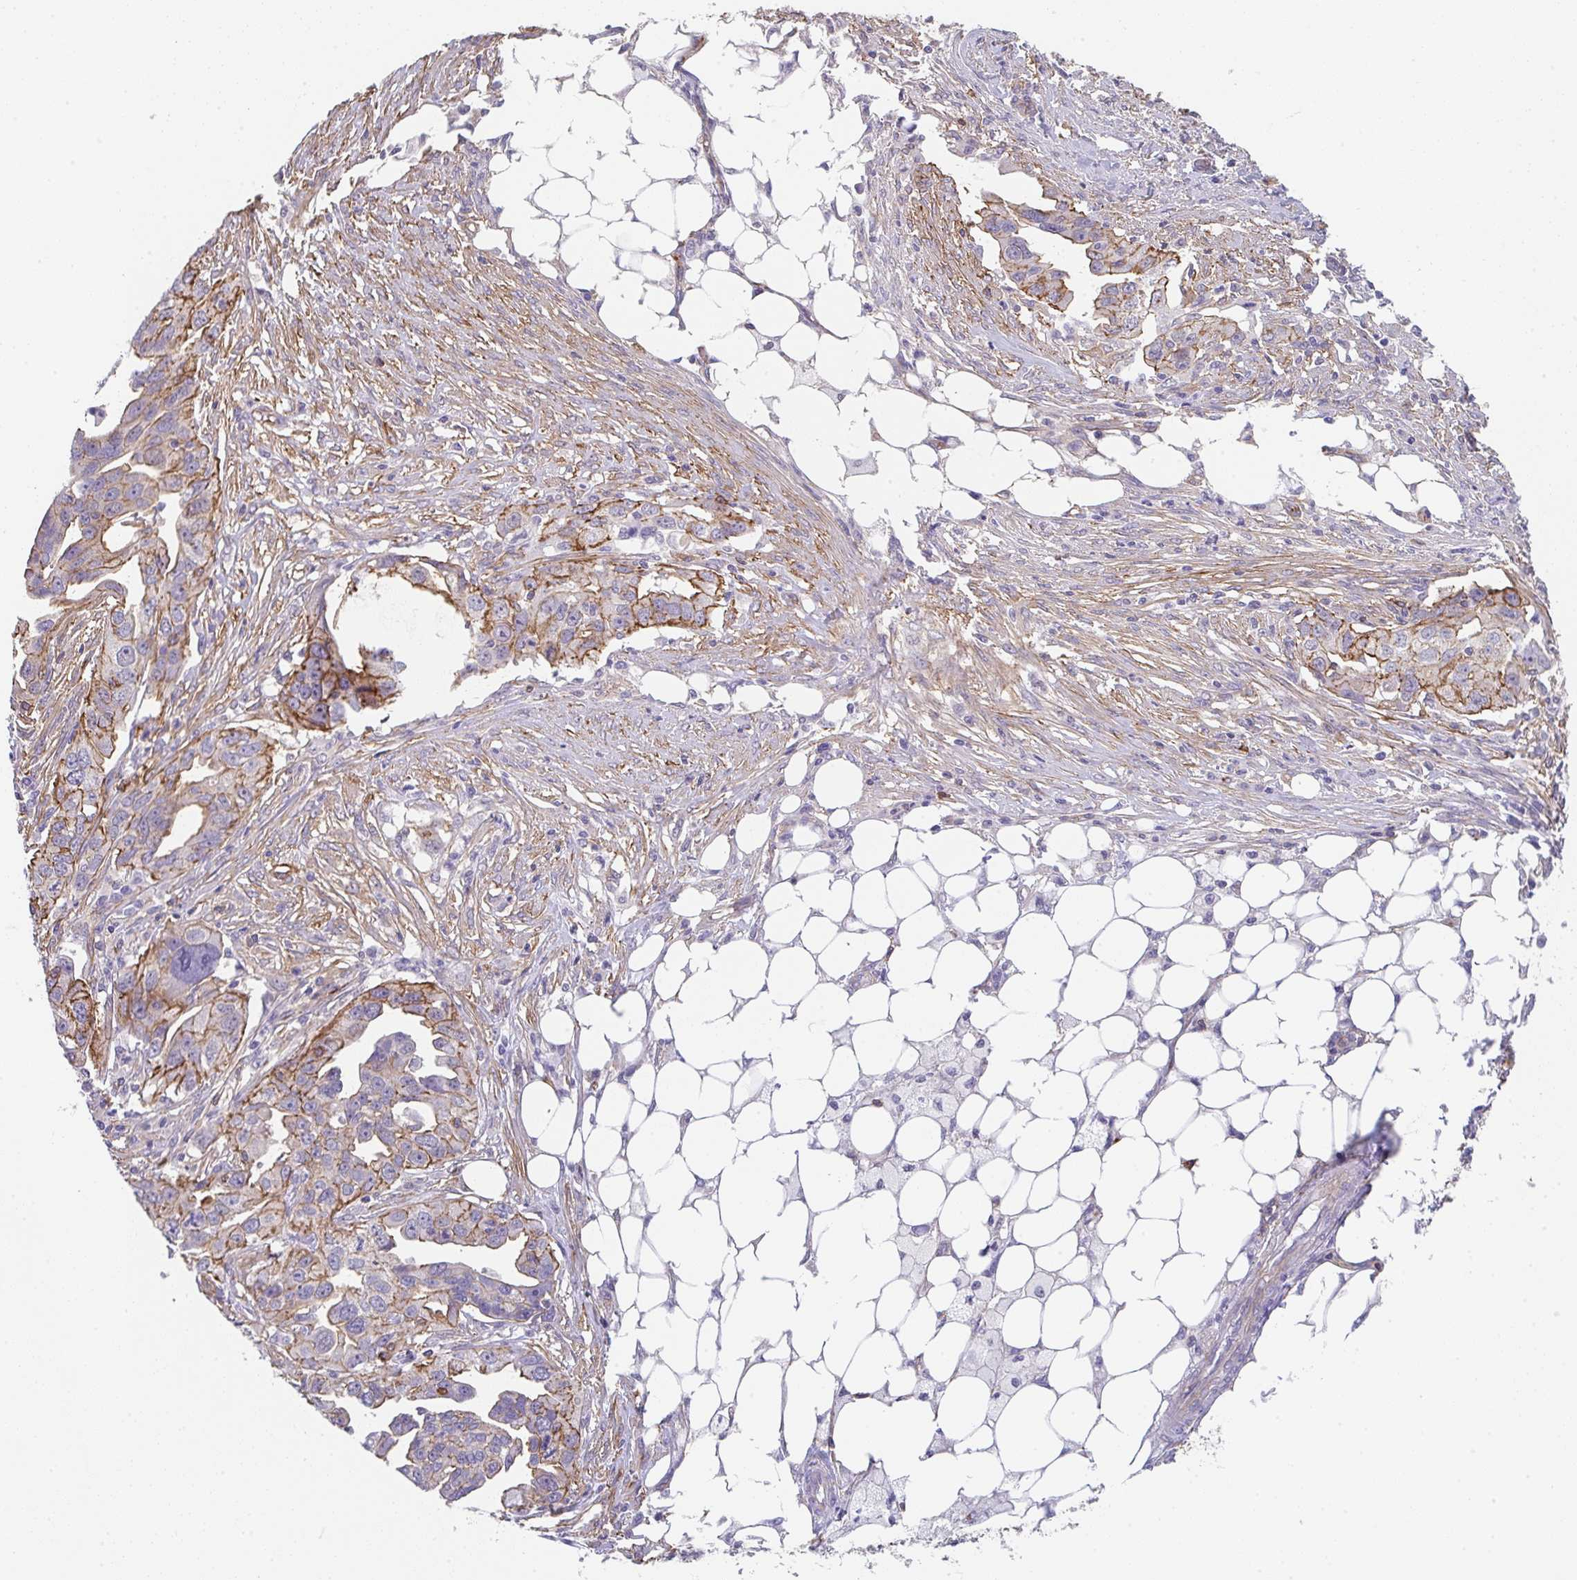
{"staining": {"intensity": "moderate", "quantity": "25%-75%", "location": "cytoplasmic/membranous"}, "tissue": "ovarian cancer", "cell_type": "Tumor cells", "image_type": "cancer", "snomed": [{"axis": "morphology", "description": "Carcinoma, endometroid"}, {"axis": "morphology", "description": "Cystadenocarcinoma, serous, NOS"}, {"axis": "topography", "description": "Ovary"}], "caption": "Brown immunohistochemical staining in human ovarian cancer (serous cystadenocarcinoma) demonstrates moderate cytoplasmic/membranous expression in approximately 25%-75% of tumor cells.", "gene": "DBN1", "patient": {"sex": "female", "age": 45}}